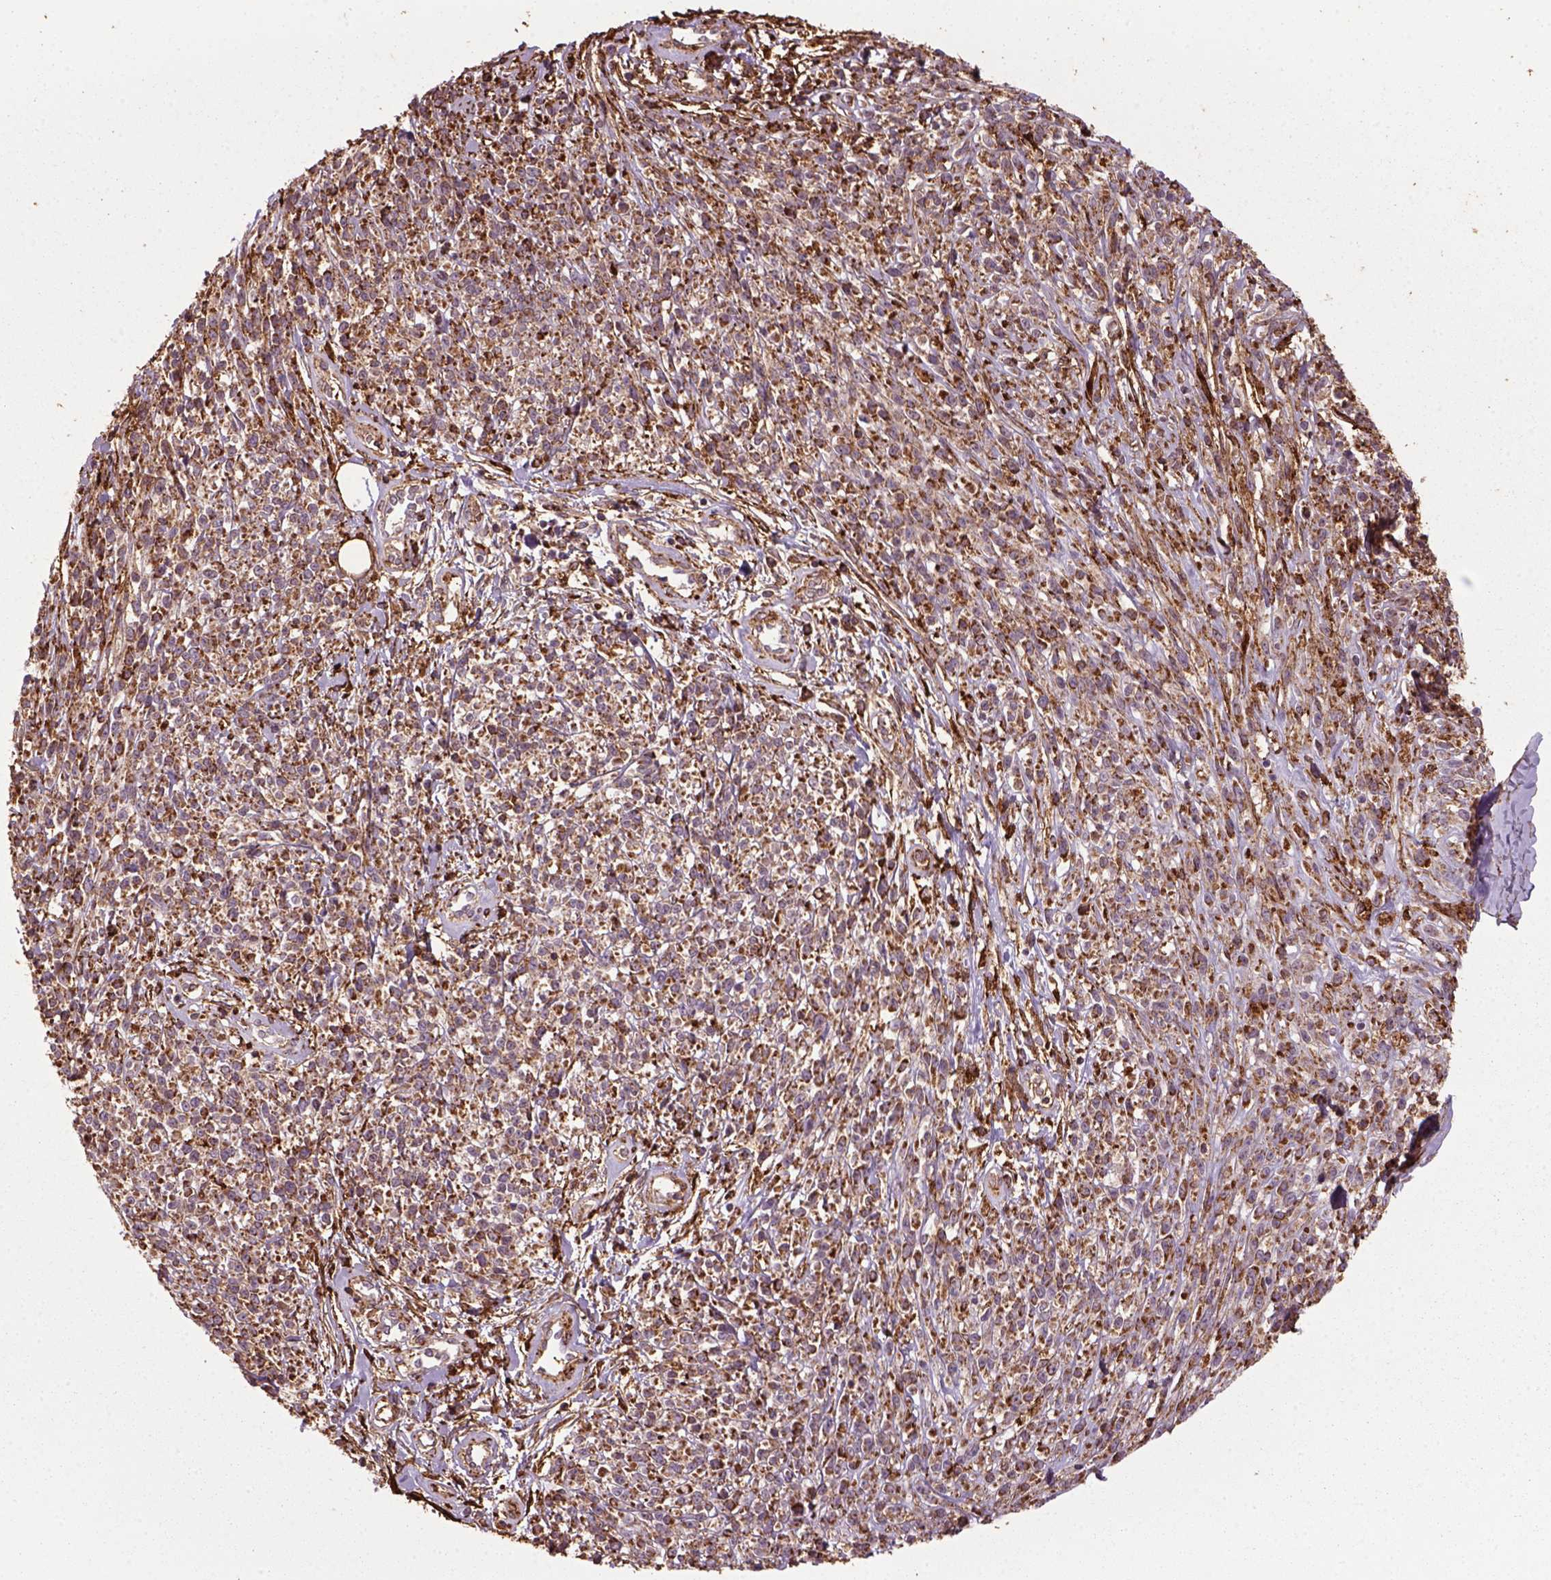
{"staining": {"intensity": "strong", "quantity": ">75%", "location": "cytoplasmic/membranous"}, "tissue": "melanoma", "cell_type": "Tumor cells", "image_type": "cancer", "snomed": [{"axis": "morphology", "description": "Malignant melanoma, NOS"}, {"axis": "topography", "description": "Skin"}, {"axis": "topography", "description": "Skin of trunk"}], "caption": "This histopathology image shows immunohistochemistry (IHC) staining of human malignant melanoma, with high strong cytoplasmic/membranous expression in approximately >75% of tumor cells.", "gene": "MARCKS", "patient": {"sex": "male", "age": 74}}